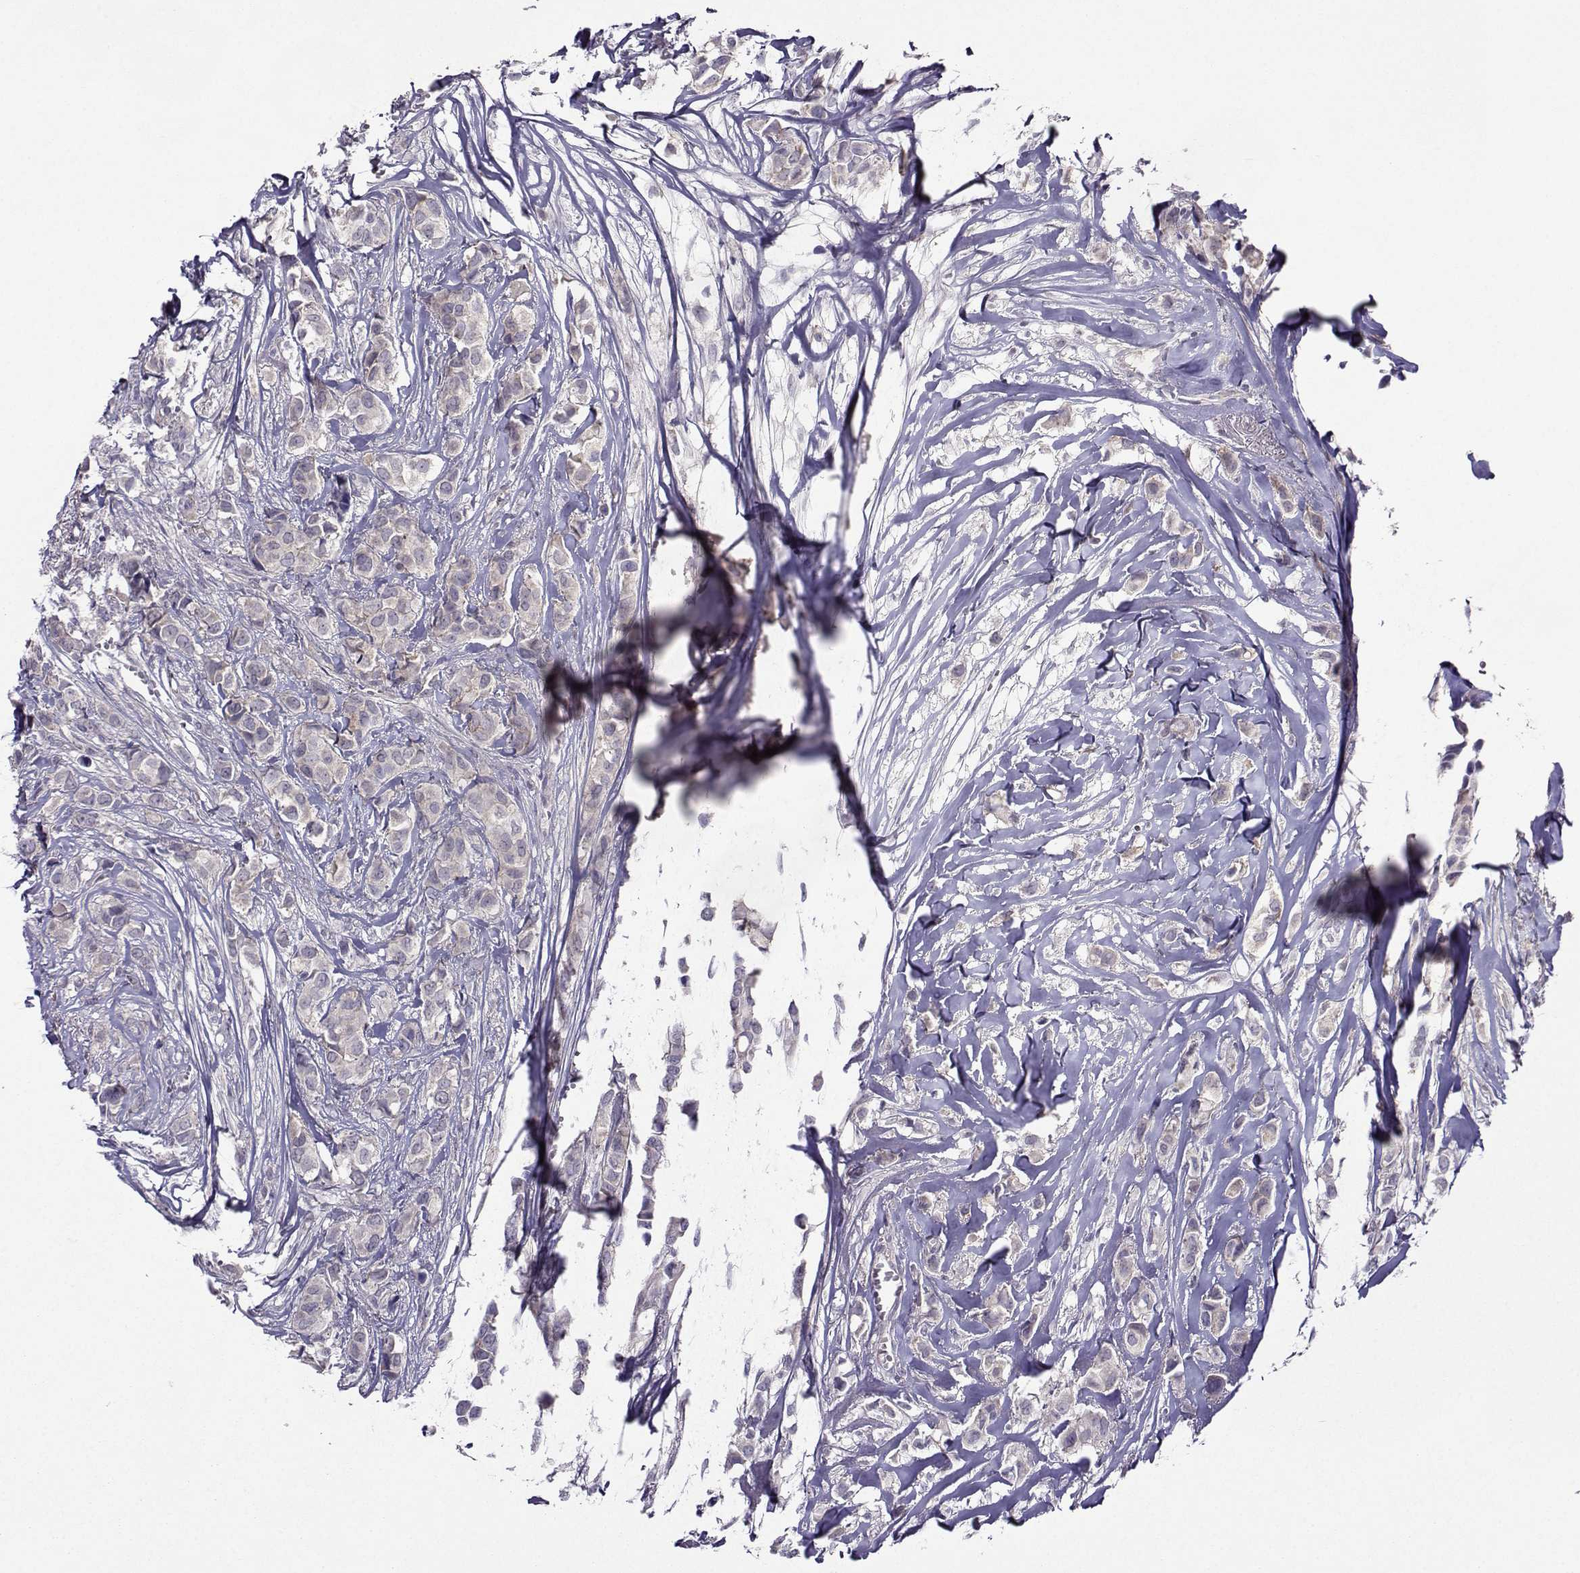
{"staining": {"intensity": "weak", "quantity": "<25%", "location": "cytoplasmic/membranous"}, "tissue": "breast cancer", "cell_type": "Tumor cells", "image_type": "cancer", "snomed": [{"axis": "morphology", "description": "Duct carcinoma"}, {"axis": "topography", "description": "Breast"}], "caption": "This is a micrograph of immunohistochemistry staining of breast cancer (intraductal carcinoma), which shows no positivity in tumor cells.", "gene": "DDX20", "patient": {"sex": "female", "age": 85}}